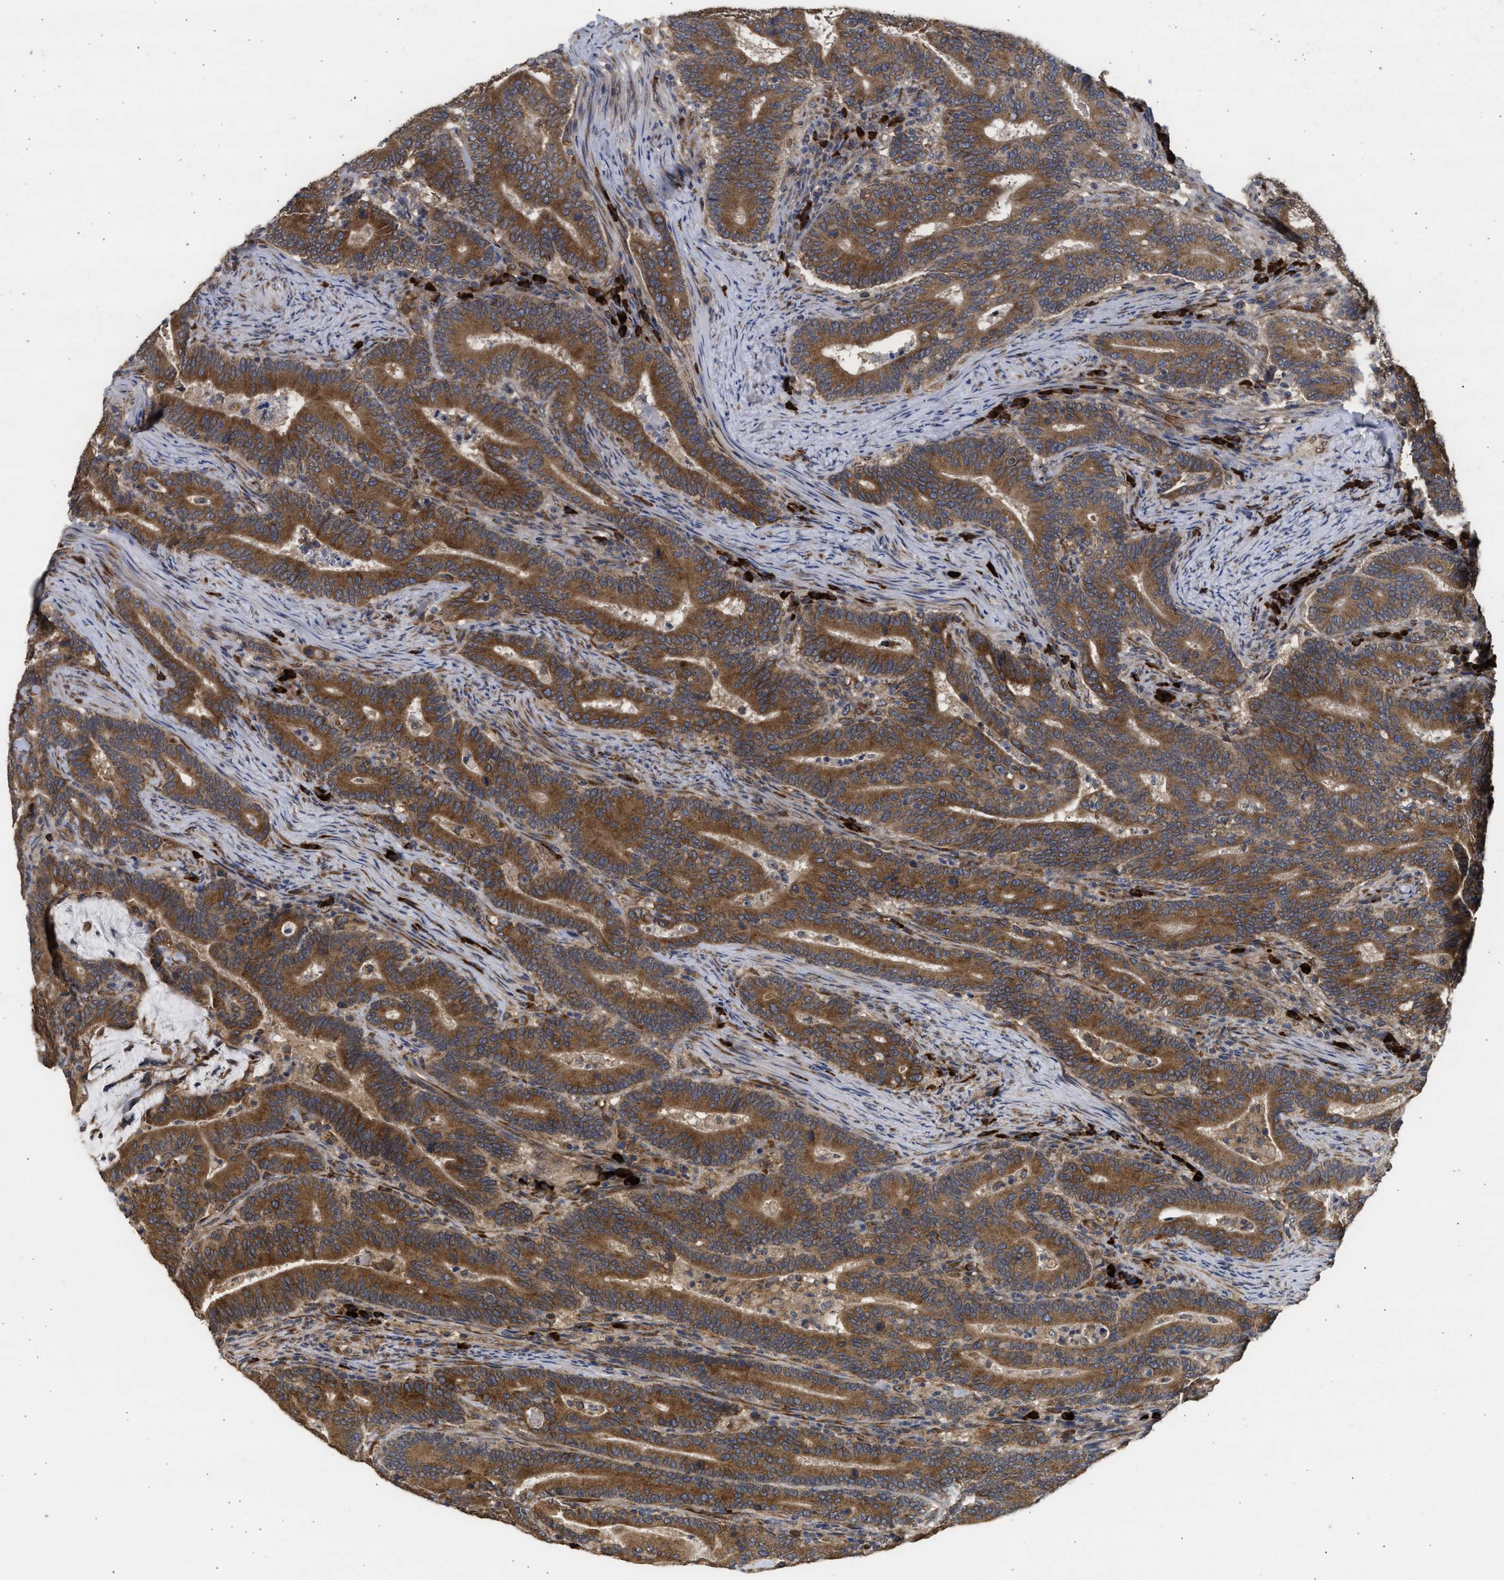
{"staining": {"intensity": "strong", "quantity": ">75%", "location": "cytoplasmic/membranous"}, "tissue": "colorectal cancer", "cell_type": "Tumor cells", "image_type": "cancer", "snomed": [{"axis": "morphology", "description": "Adenocarcinoma, NOS"}, {"axis": "topography", "description": "Colon"}], "caption": "Colorectal cancer was stained to show a protein in brown. There is high levels of strong cytoplasmic/membranous positivity in about >75% of tumor cells.", "gene": "DNAJC1", "patient": {"sex": "female", "age": 66}}